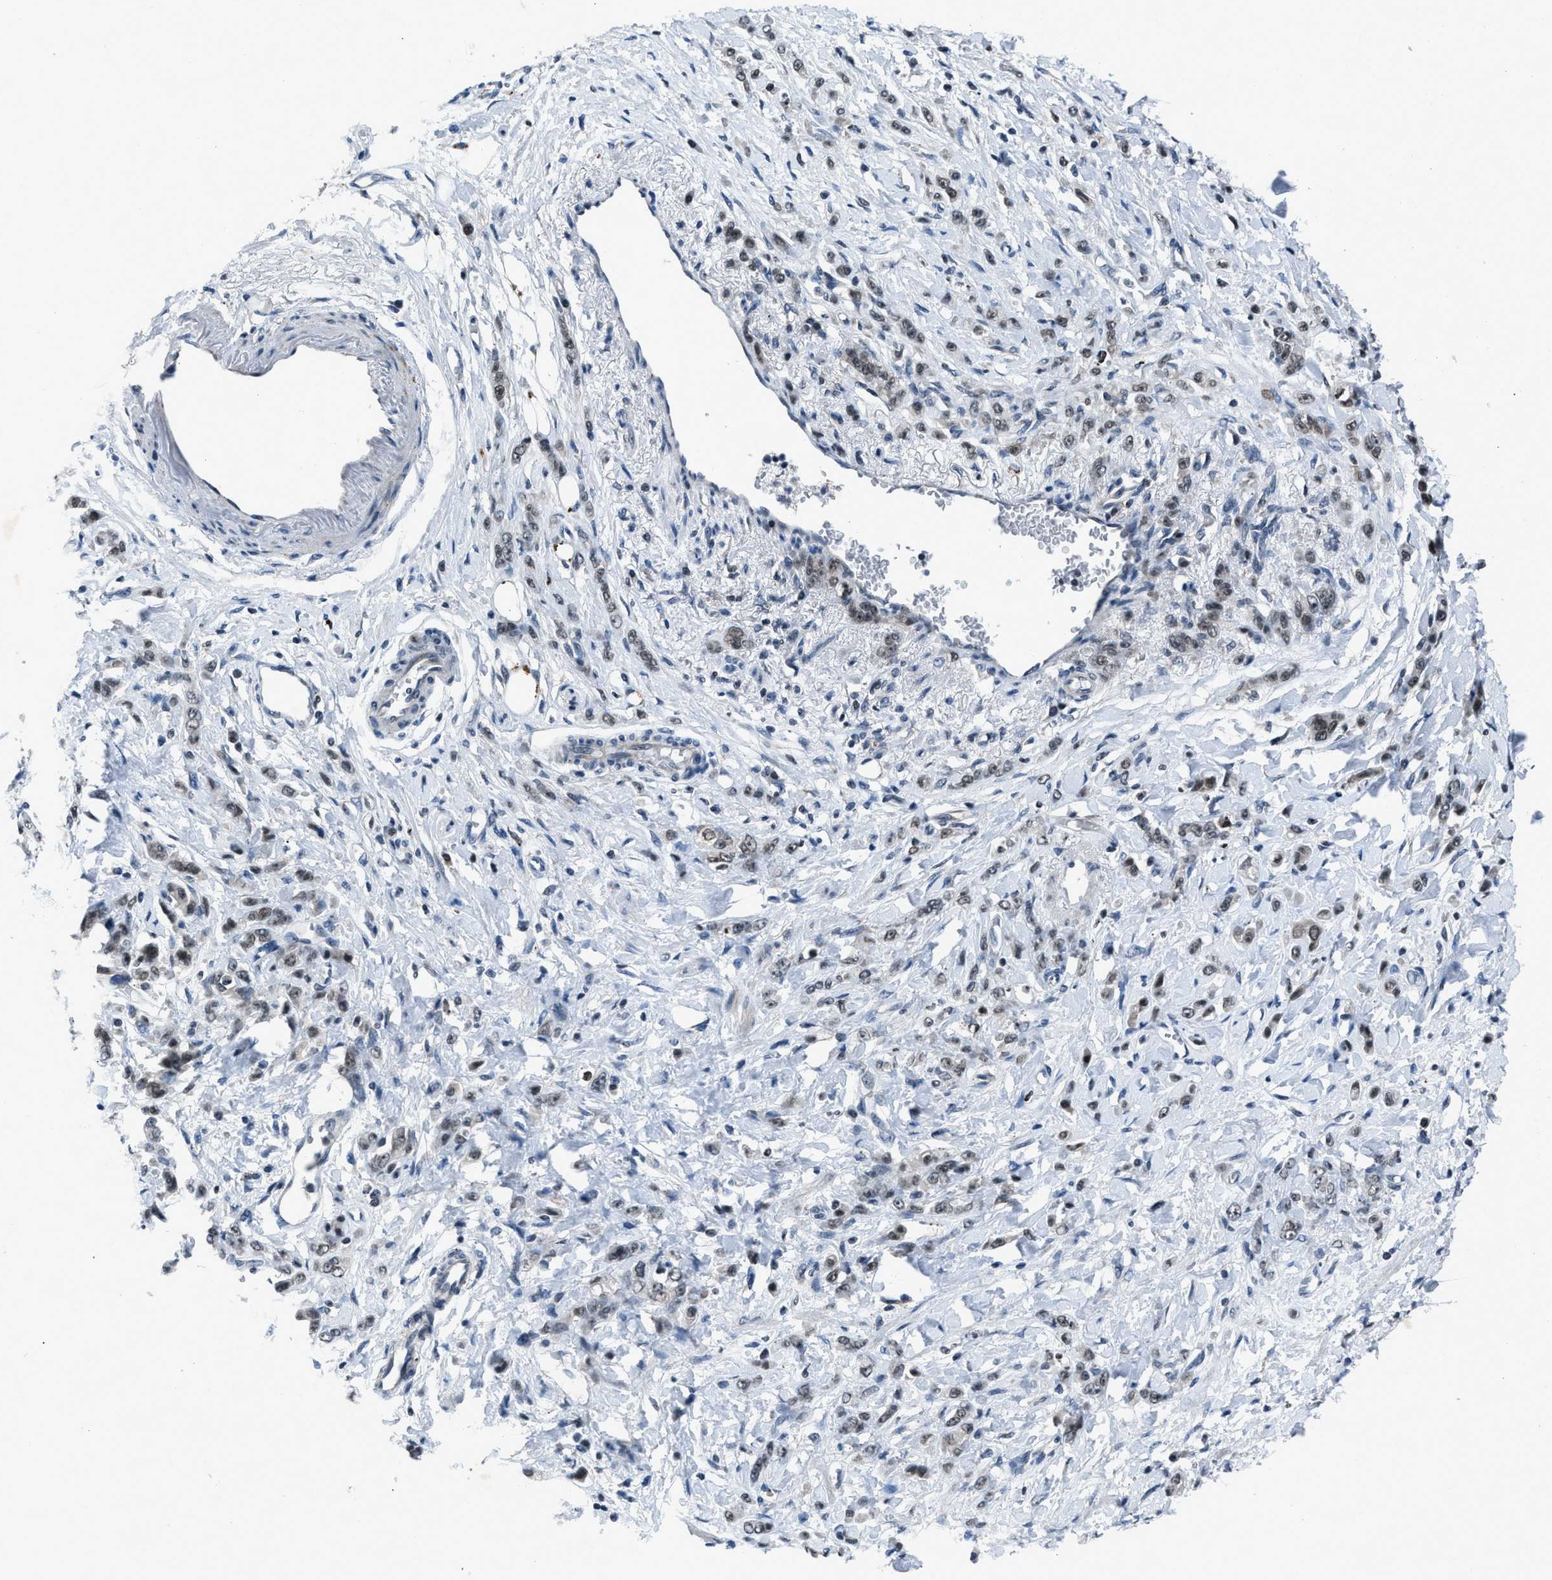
{"staining": {"intensity": "weak", "quantity": "25%-75%", "location": "nuclear"}, "tissue": "stomach cancer", "cell_type": "Tumor cells", "image_type": "cancer", "snomed": [{"axis": "morphology", "description": "Normal tissue, NOS"}, {"axis": "morphology", "description": "Adenocarcinoma, NOS"}, {"axis": "topography", "description": "Stomach"}], "caption": "Immunohistochemical staining of human stomach adenocarcinoma reveals low levels of weak nuclear protein positivity in about 25%-75% of tumor cells.", "gene": "ADCY1", "patient": {"sex": "male", "age": 82}}